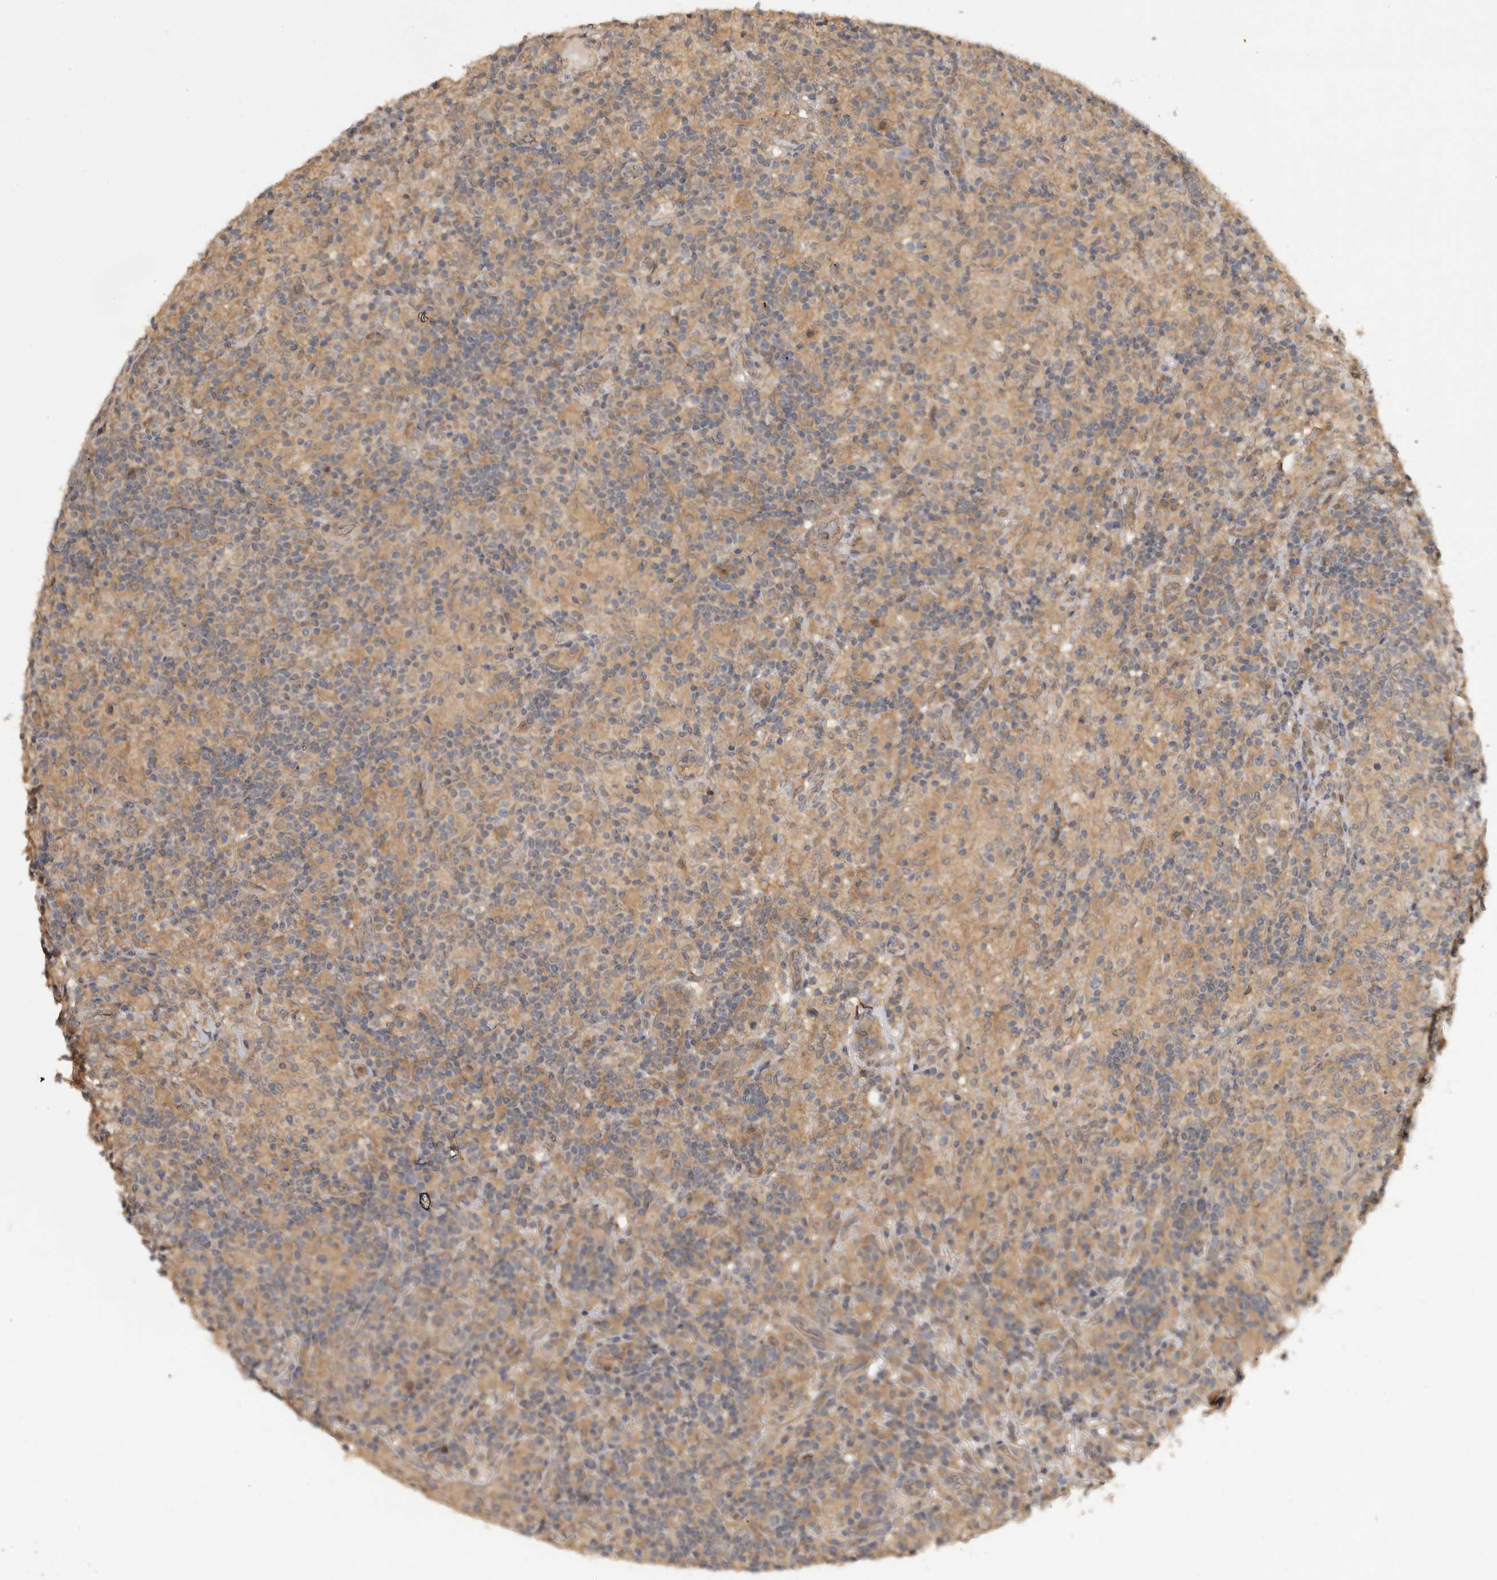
{"staining": {"intensity": "moderate", "quantity": ">75%", "location": "cytoplasmic/membranous"}, "tissue": "lymphoma", "cell_type": "Tumor cells", "image_type": "cancer", "snomed": [{"axis": "morphology", "description": "Hodgkin's disease, NOS"}, {"axis": "topography", "description": "Lymph node"}], "caption": "Hodgkin's disease stained for a protein shows moderate cytoplasmic/membranous positivity in tumor cells. The protein of interest is stained brown, and the nuclei are stained in blue (DAB (3,3'-diaminobenzidine) IHC with brightfield microscopy, high magnification).", "gene": "ZNF232", "patient": {"sex": "male", "age": 70}}